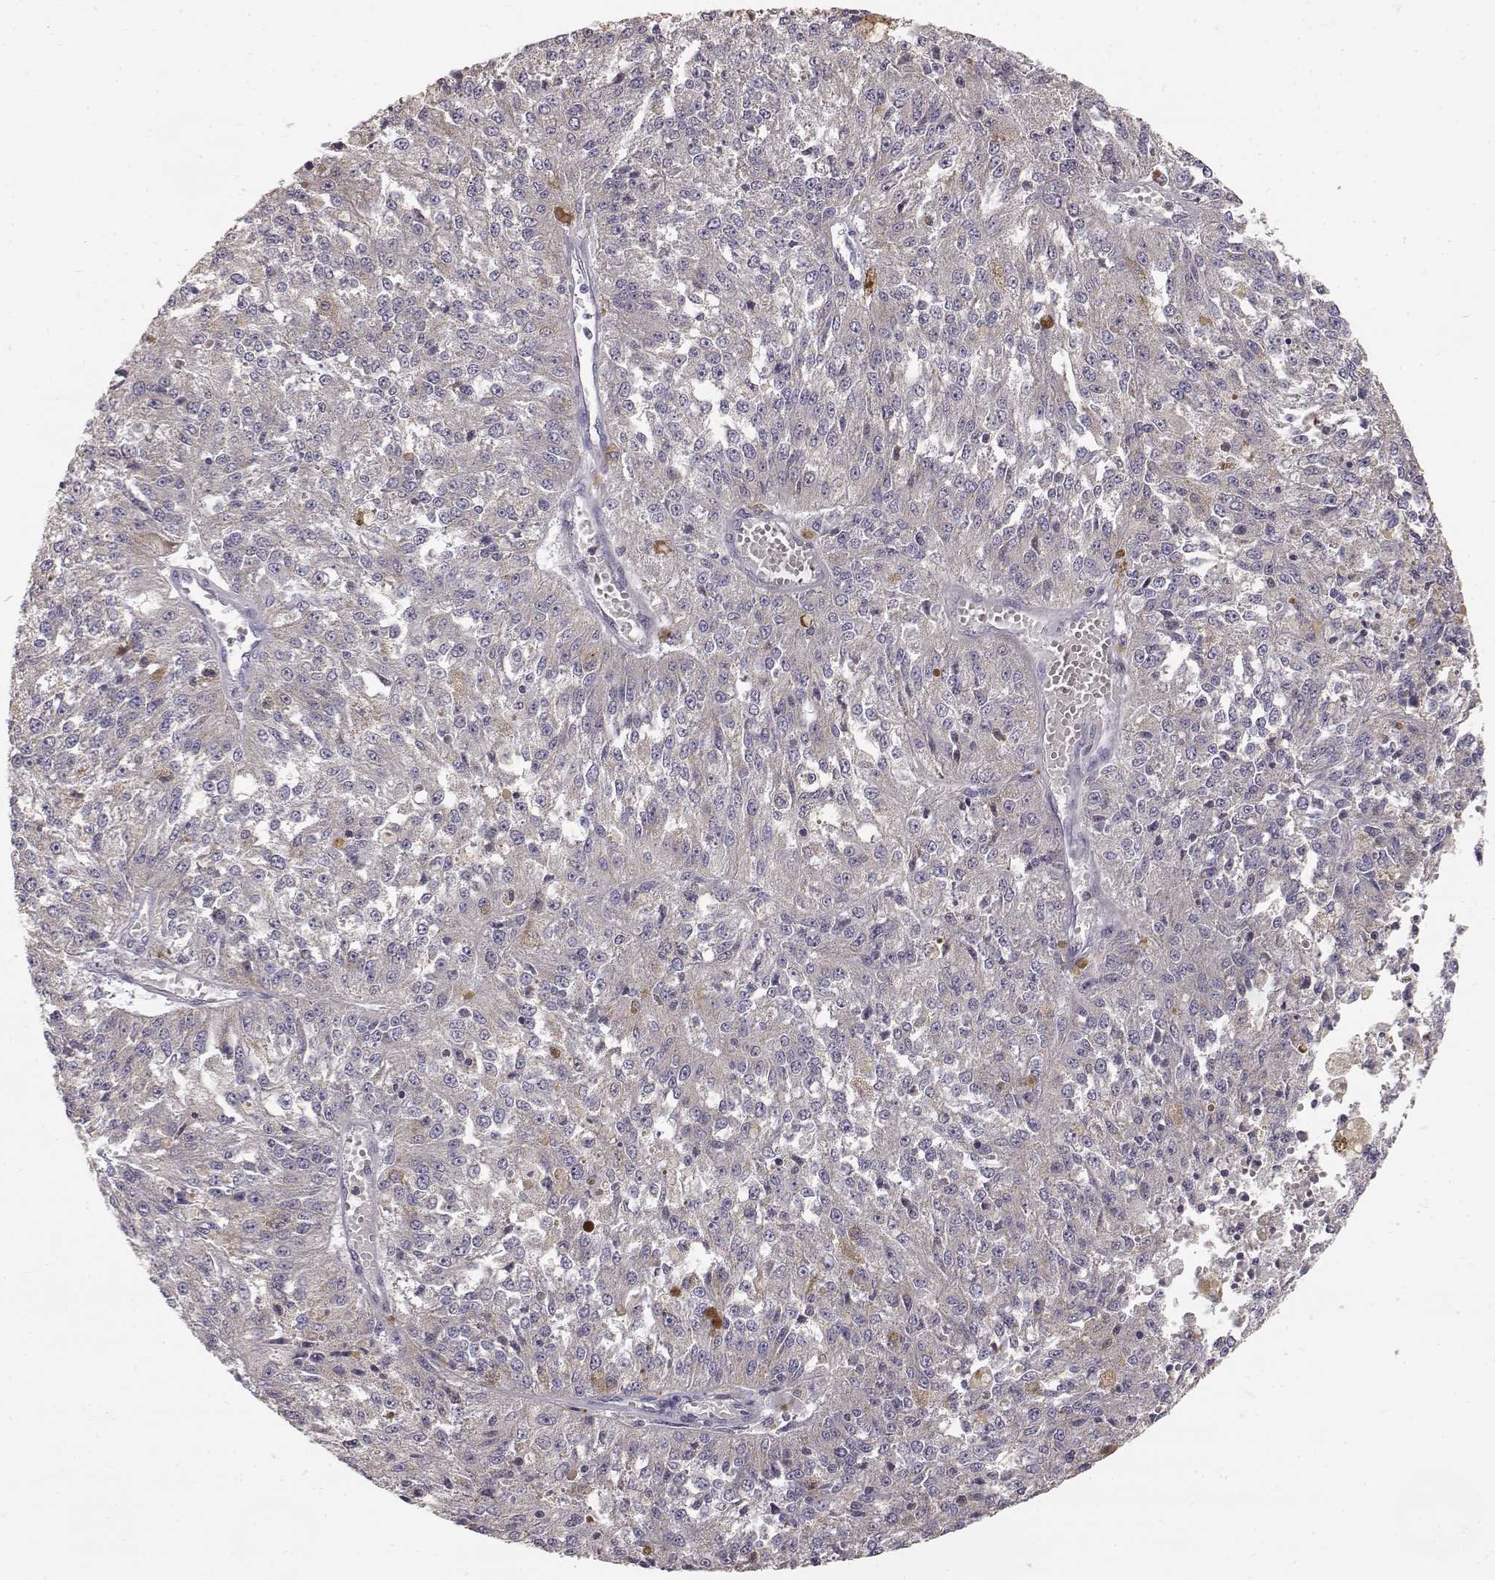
{"staining": {"intensity": "weak", "quantity": ">75%", "location": "cytoplasmic/membranous"}, "tissue": "melanoma", "cell_type": "Tumor cells", "image_type": "cancer", "snomed": [{"axis": "morphology", "description": "Malignant melanoma, Metastatic site"}, {"axis": "topography", "description": "Lymph node"}], "caption": "Tumor cells show weak cytoplasmic/membranous expression in about >75% of cells in melanoma. The protein of interest is stained brown, and the nuclei are stained in blue (DAB IHC with brightfield microscopy, high magnification).", "gene": "GRAP2", "patient": {"sex": "female", "age": 64}}